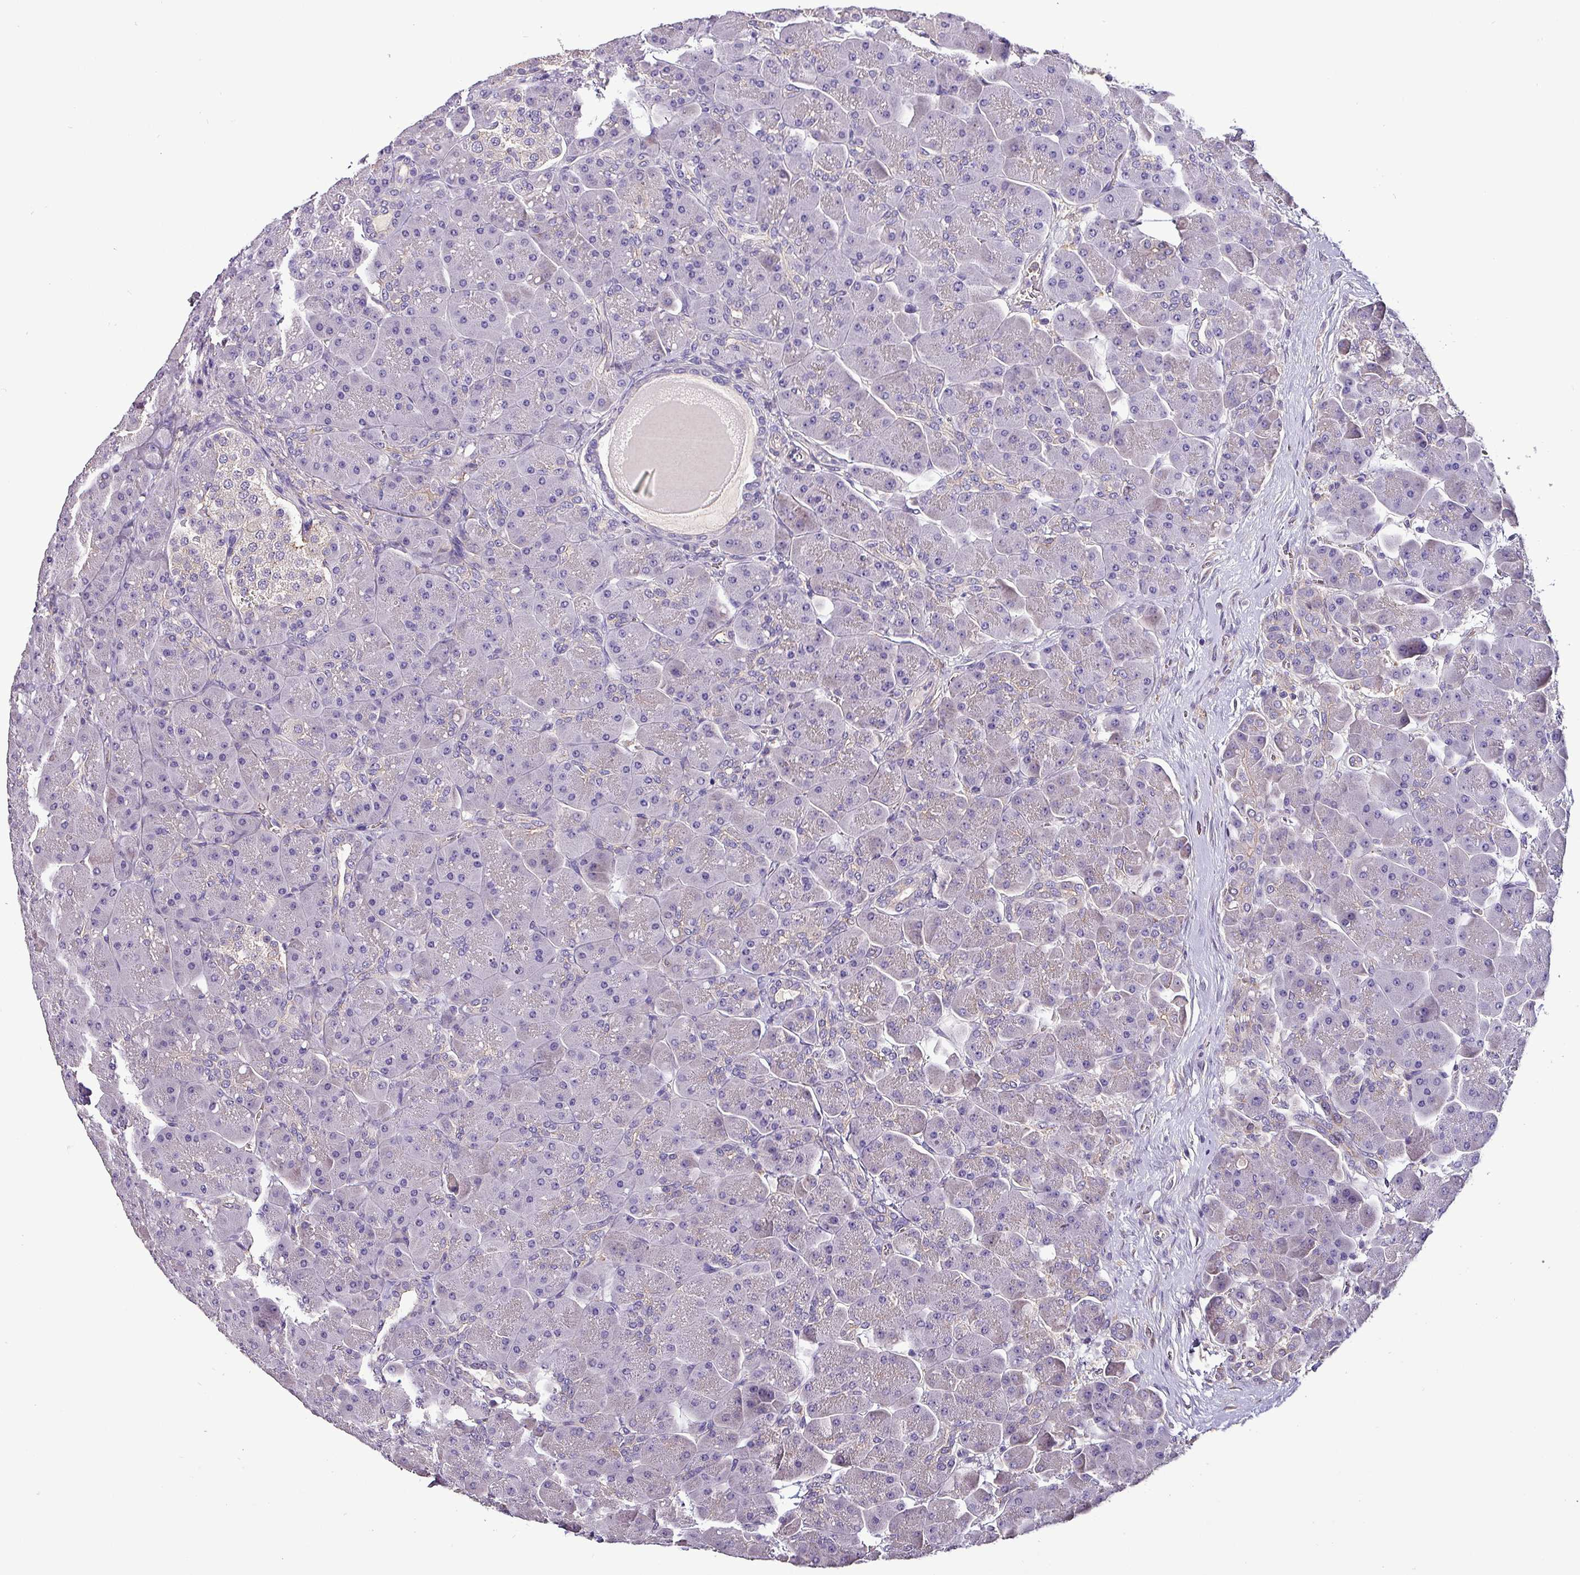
{"staining": {"intensity": "negative", "quantity": "none", "location": "none"}, "tissue": "pancreas", "cell_type": "Exocrine glandular cells", "image_type": "normal", "snomed": [{"axis": "morphology", "description": "Normal tissue, NOS"}, {"axis": "topography", "description": "Pancreas"}], "caption": "Exocrine glandular cells show no significant protein expression in unremarkable pancreas. (DAB (3,3'-diaminobenzidine) IHC visualized using brightfield microscopy, high magnification).", "gene": "HTRA4", "patient": {"sex": "male", "age": 66}}